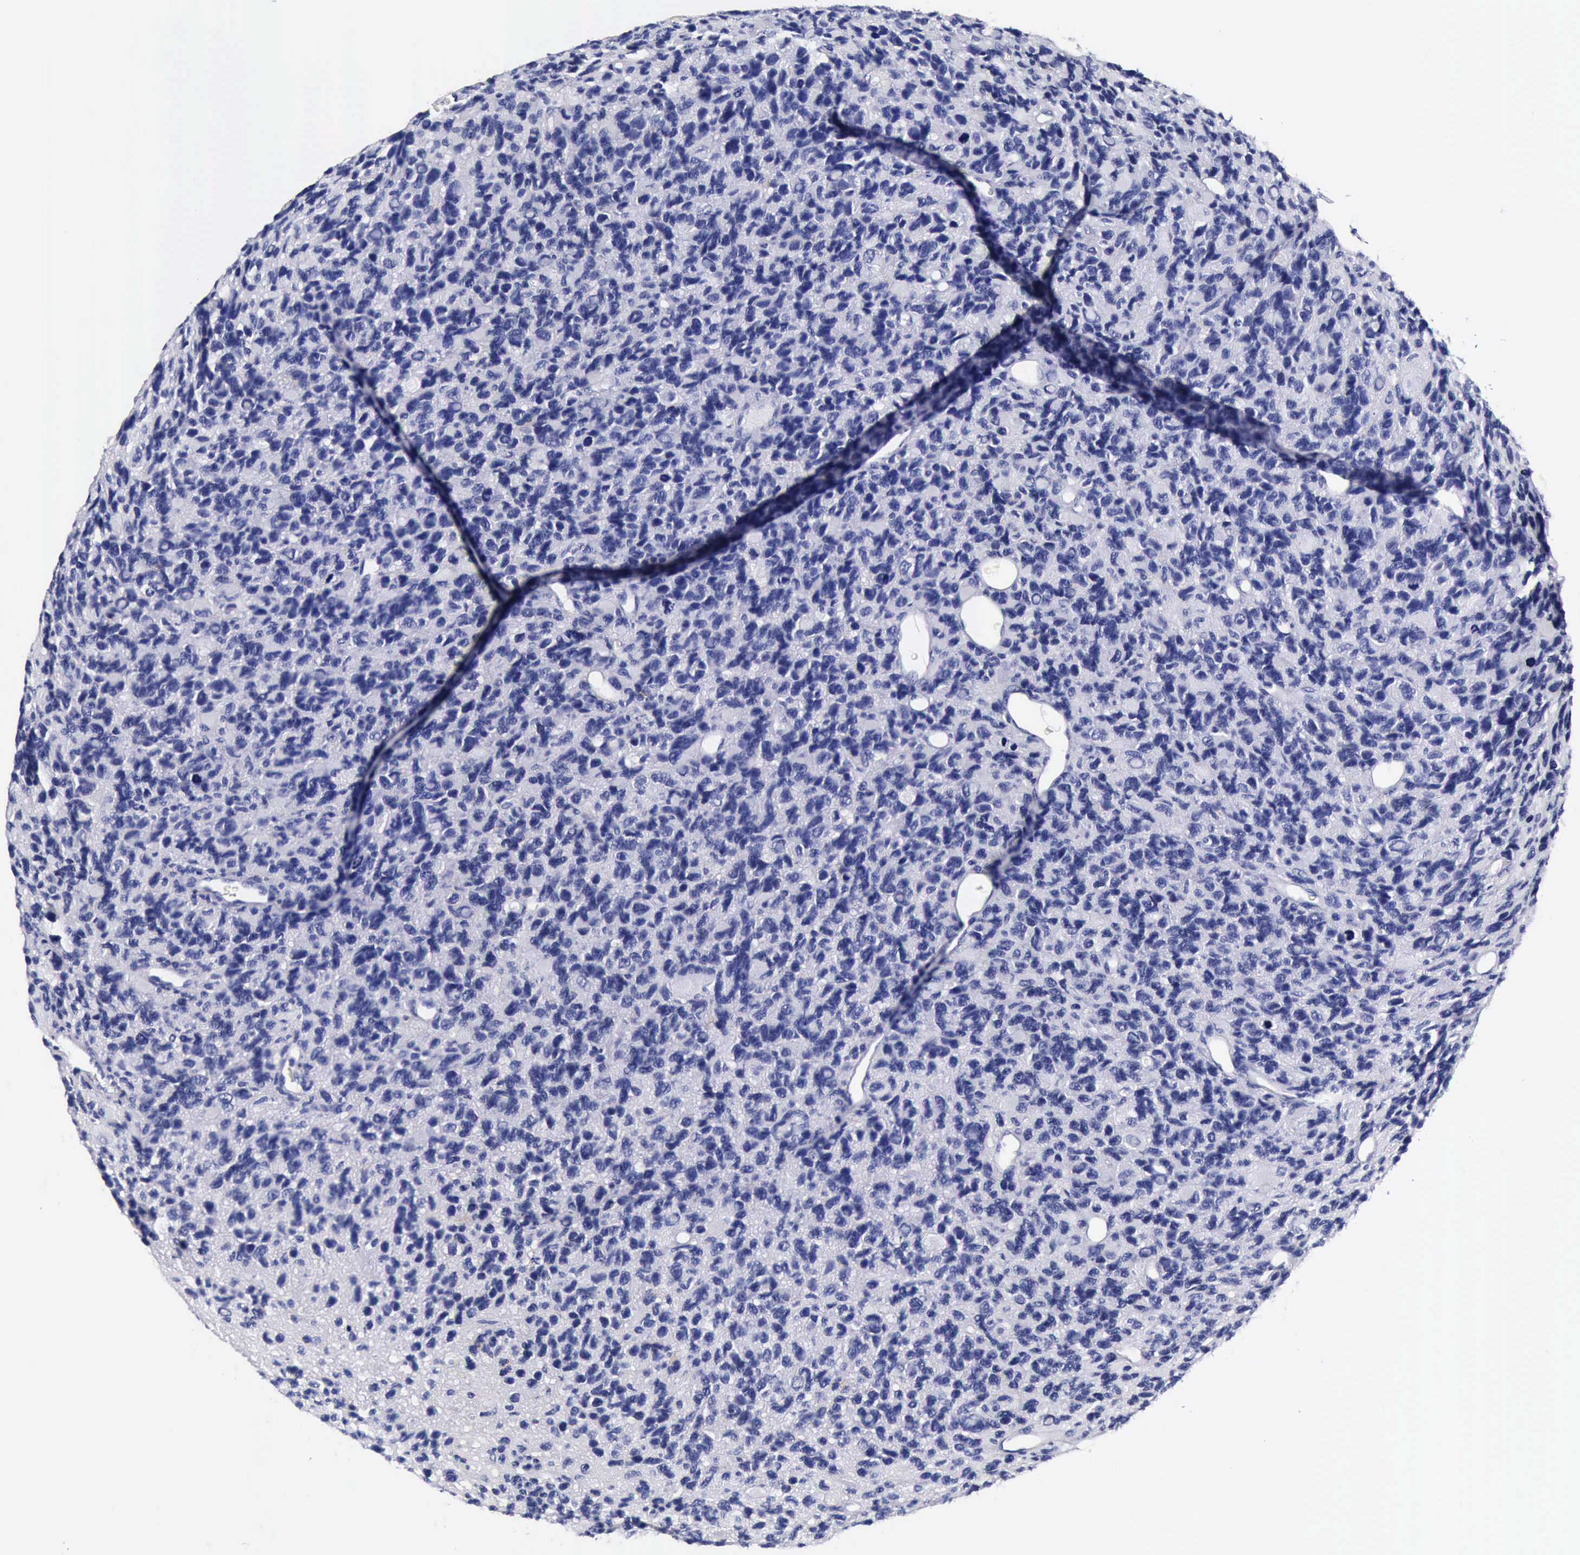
{"staining": {"intensity": "negative", "quantity": "none", "location": "none"}, "tissue": "glioma", "cell_type": "Tumor cells", "image_type": "cancer", "snomed": [{"axis": "morphology", "description": "Glioma, malignant, High grade"}, {"axis": "topography", "description": "Brain"}], "caption": "High-grade glioma (malignant) was stained to show a protein in brown. There is no significant positivity in tumor cells.", "gene": "IAPP", "patient": {"sex": "male", "age": 77}}